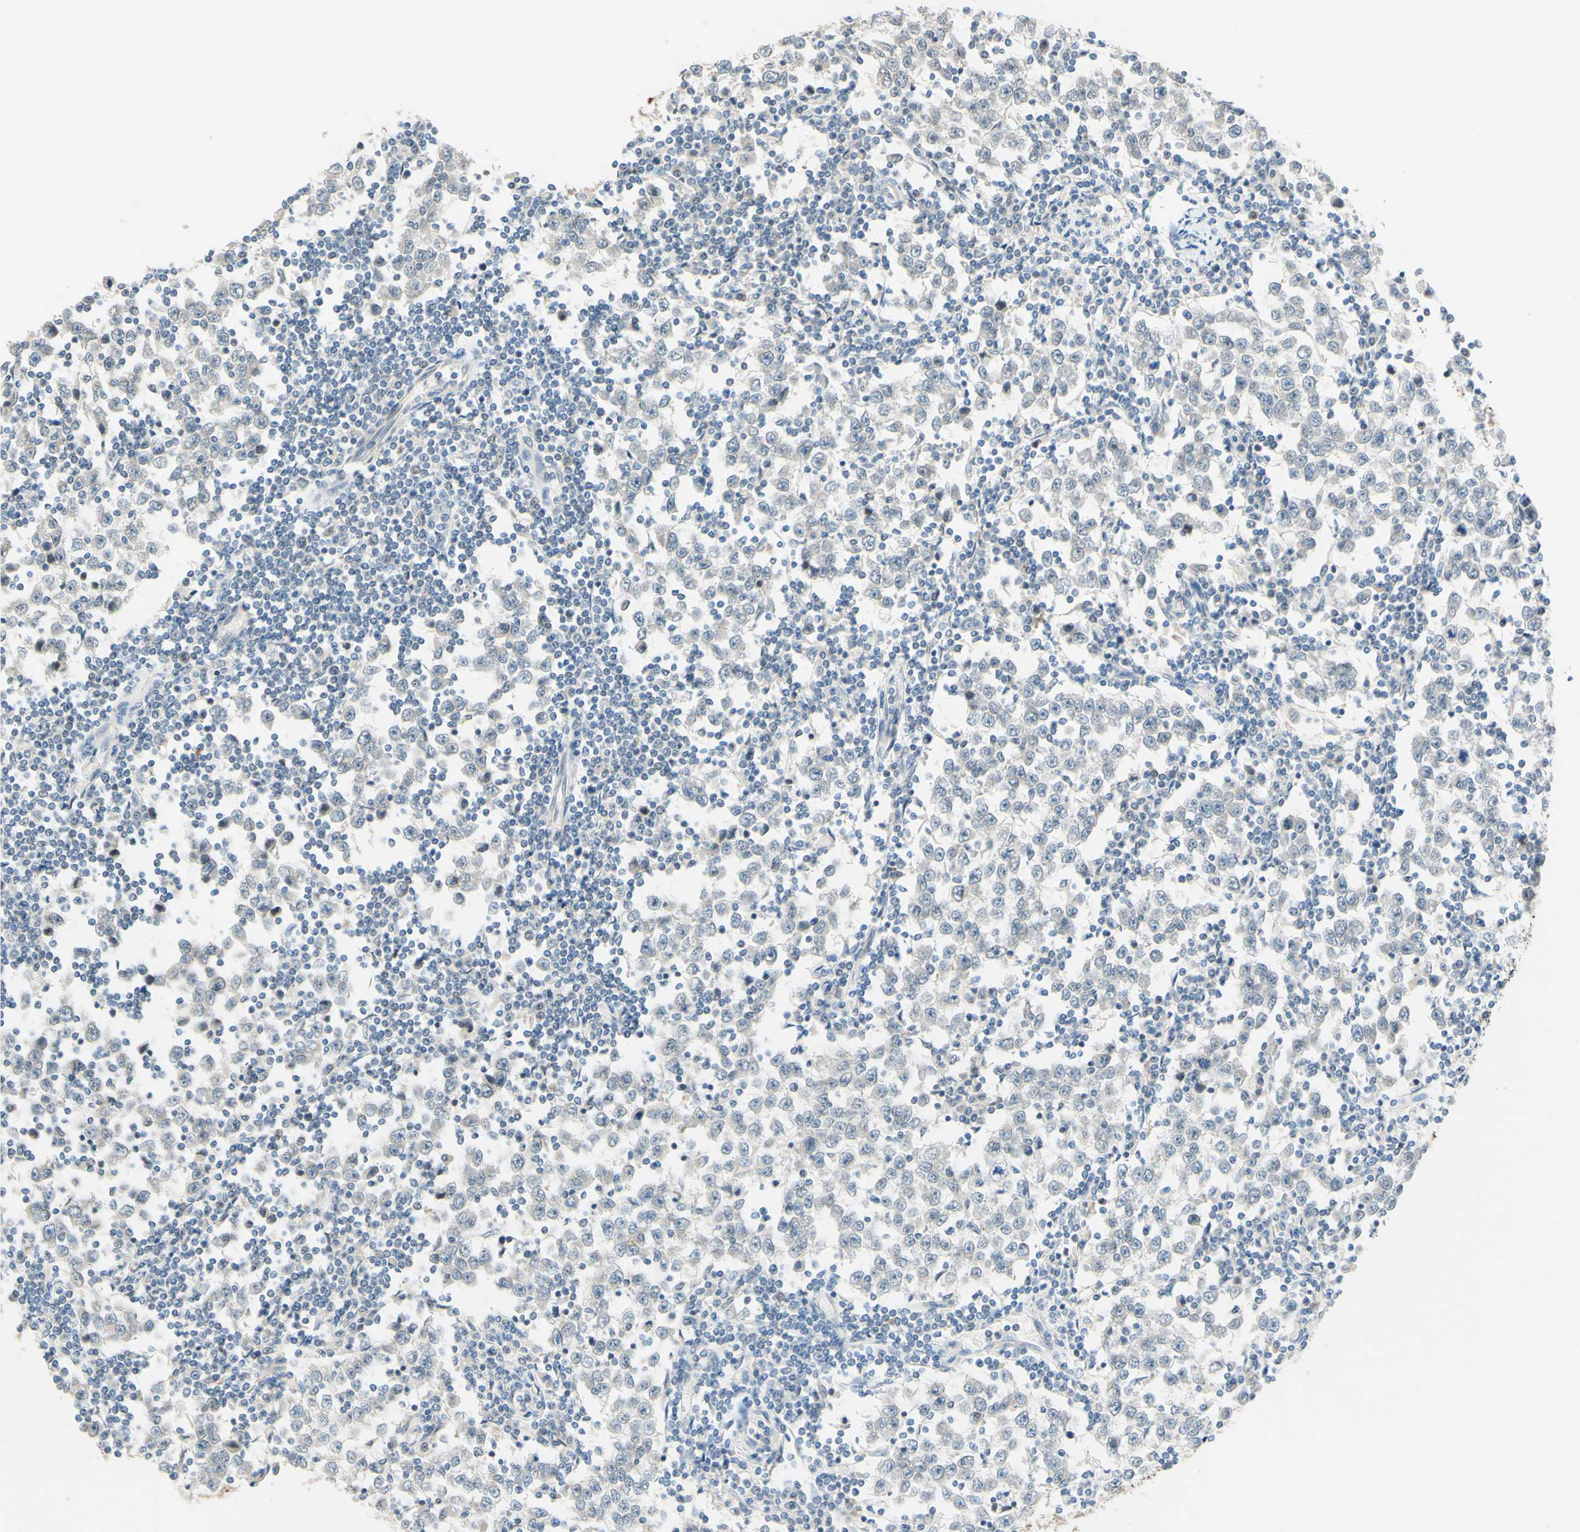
{"staining": {"intensity": "negative", "quantity": "none", "location": "none"}, "tissue": "testis cancer", "cell_type": "Tumor cells", "image_type": "cancer", "snomed": [{"axis": "morphology", "description": "Seminoma, NOS"}, {"axis": "topography", "description": "Testis"}], "caption": "Immunohistochemistry of human testis cancer (seminoma) reveals no positivity in tumor cells.", "gene": "C2CD2L", "patient": {"sex": "male", "age": 65}}